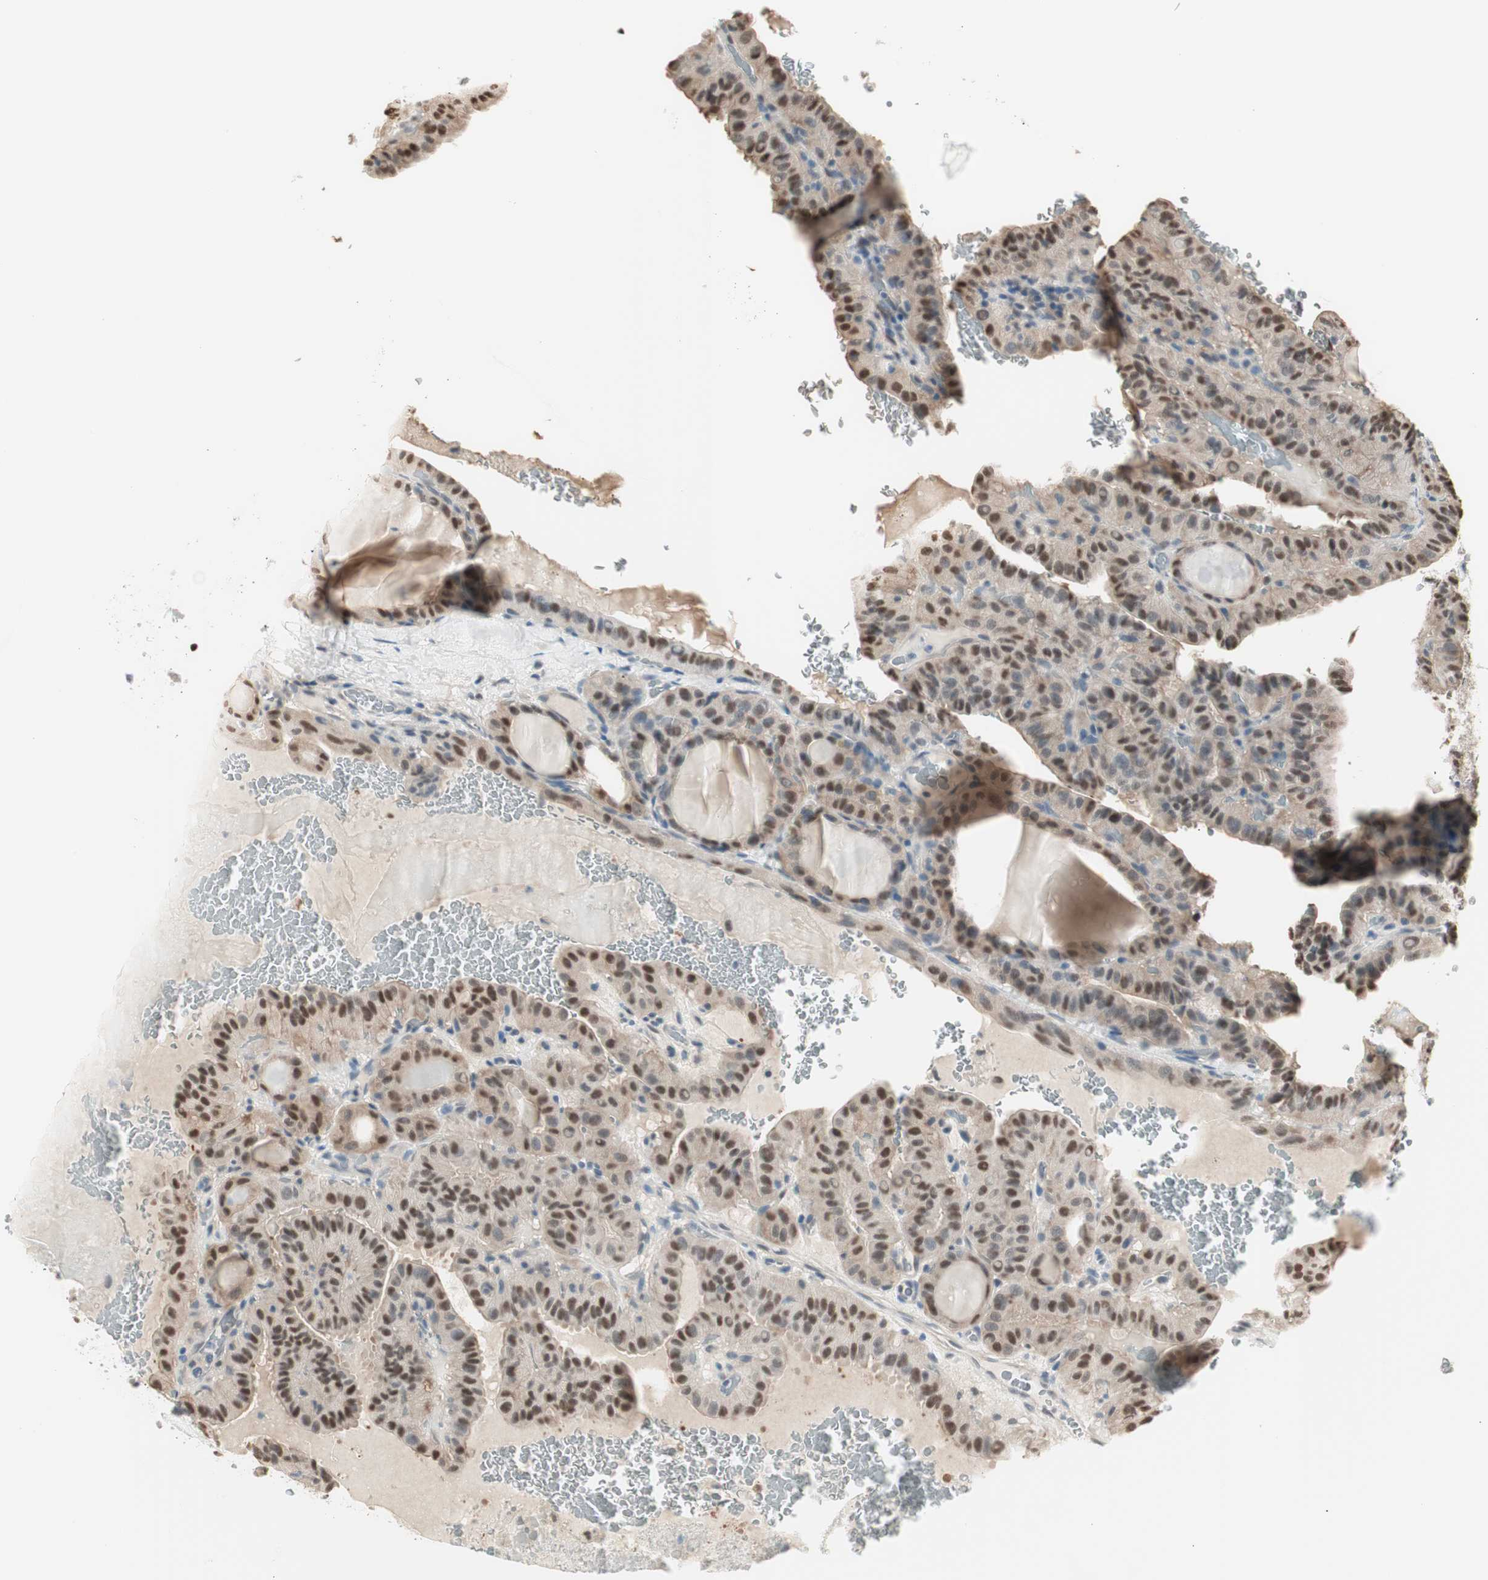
{"staining": {"intensity": "strong", "quantity": ">75%", "location": "nuclear"}, "tissue": "thyroid cancer", "cell_type": "Tumor cells", "image_type": "cancer", "snomed": [{"axis": "morphology", "description": "Papillary adenocarcinoma, NOS"}, {"axis": "topography", "description": "Thyroid gland"}], "caption": "Protein expression analysis of thyroid cancer shows strong nuclear positivity in about >75% of tumor cells.", "gene": "LONP2", "patient": {"sex": "male", "age": 77}}